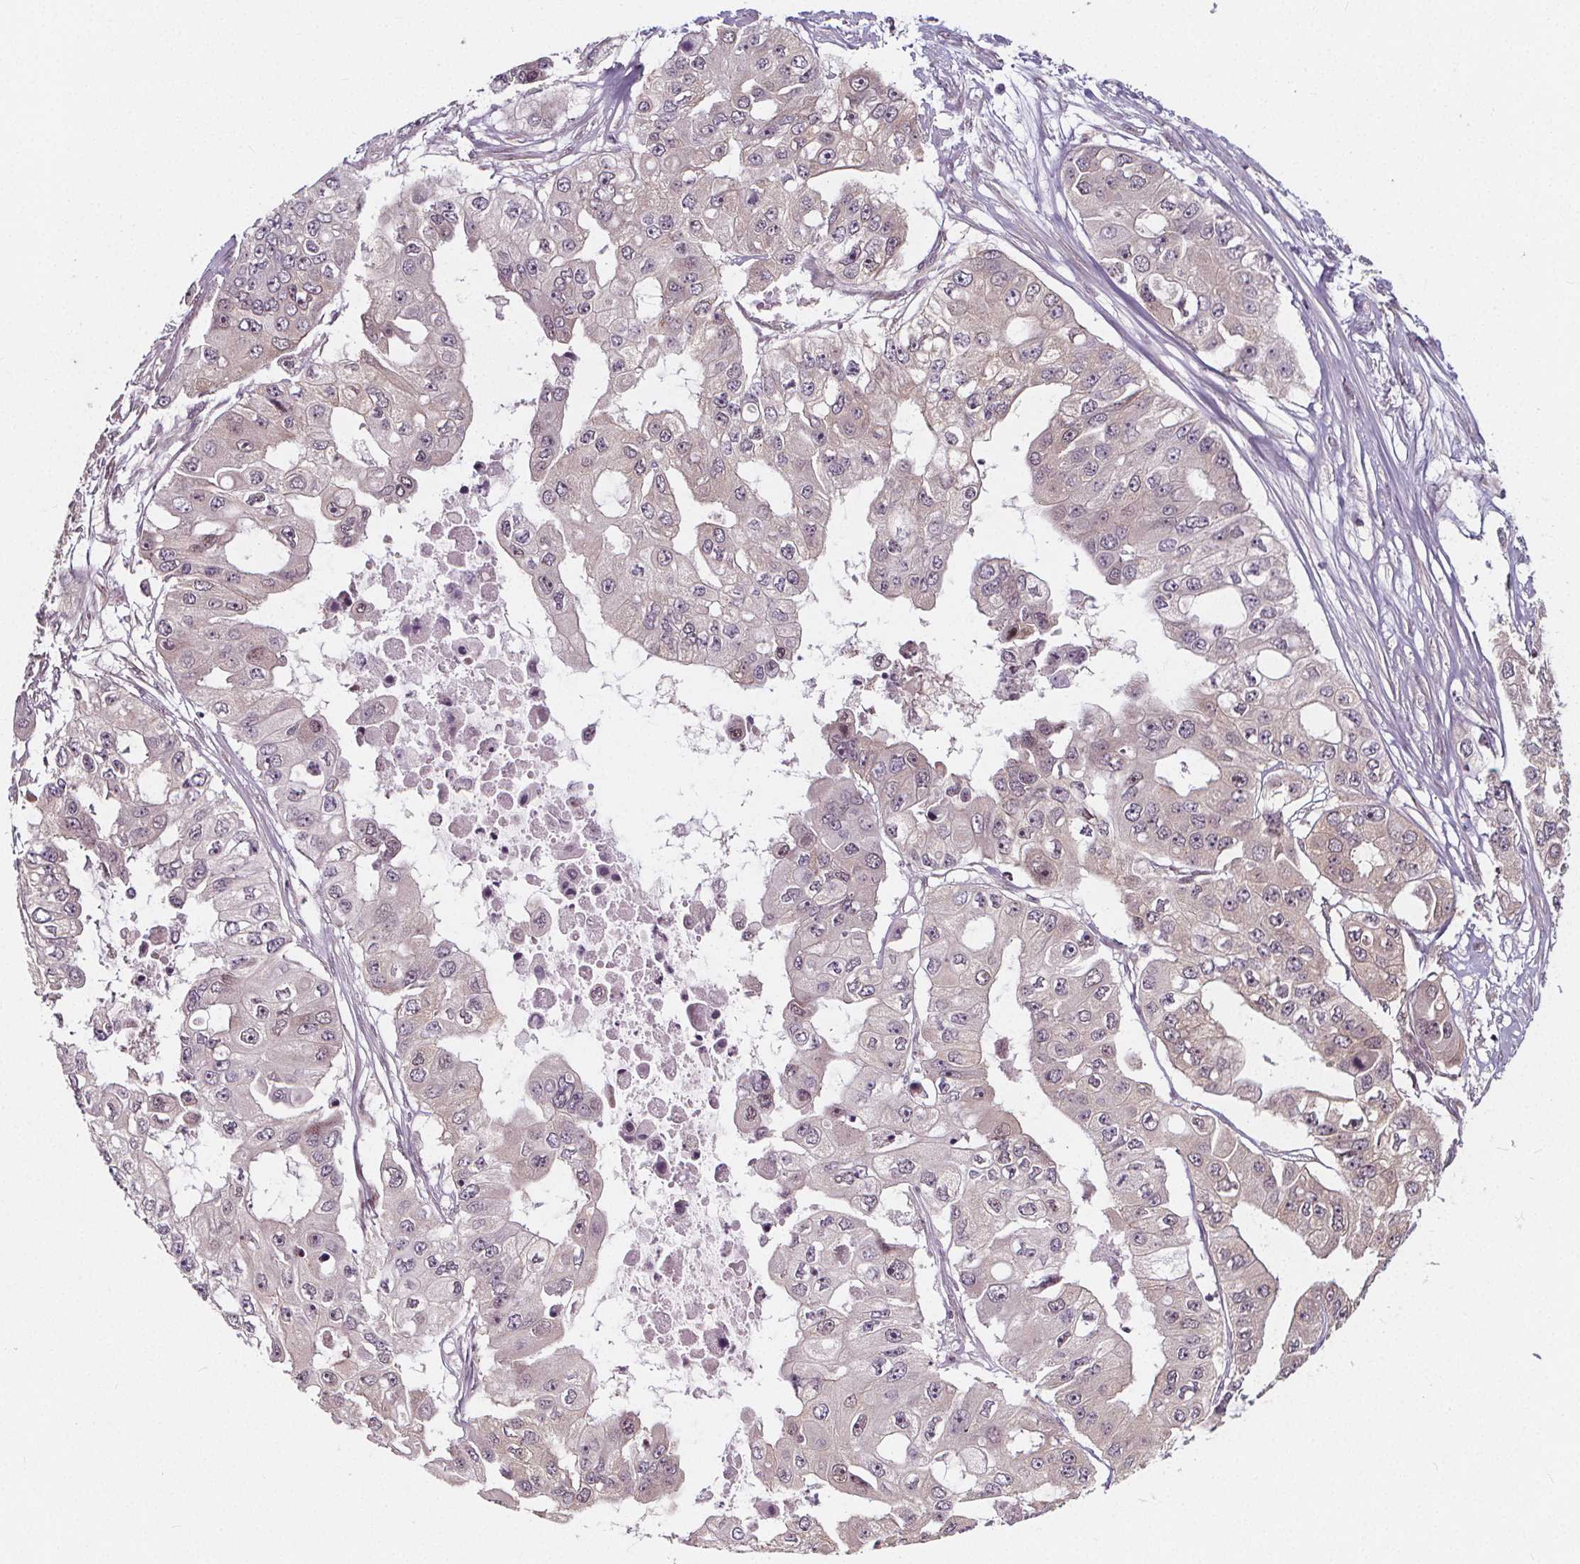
{"staining": {"intensity": "weak", "quantity": "<25%", "location": "nuclear"}, "tissue": "ovarian cancer", "cell_type": "Tumor cells", "image_type": "cancer", "snomed": [{"axis": "morphology", "description": "Cystadenocarcinoma, serous, NOS"}, {"axis": "topography", "description": "Ovary"}], "caption": "Tumor cells show no significant protein expression in ovarian serous cystadenocarcinoma.", "gene": "AKT1S1", "patient": {"sex": "female", "age": 56}}